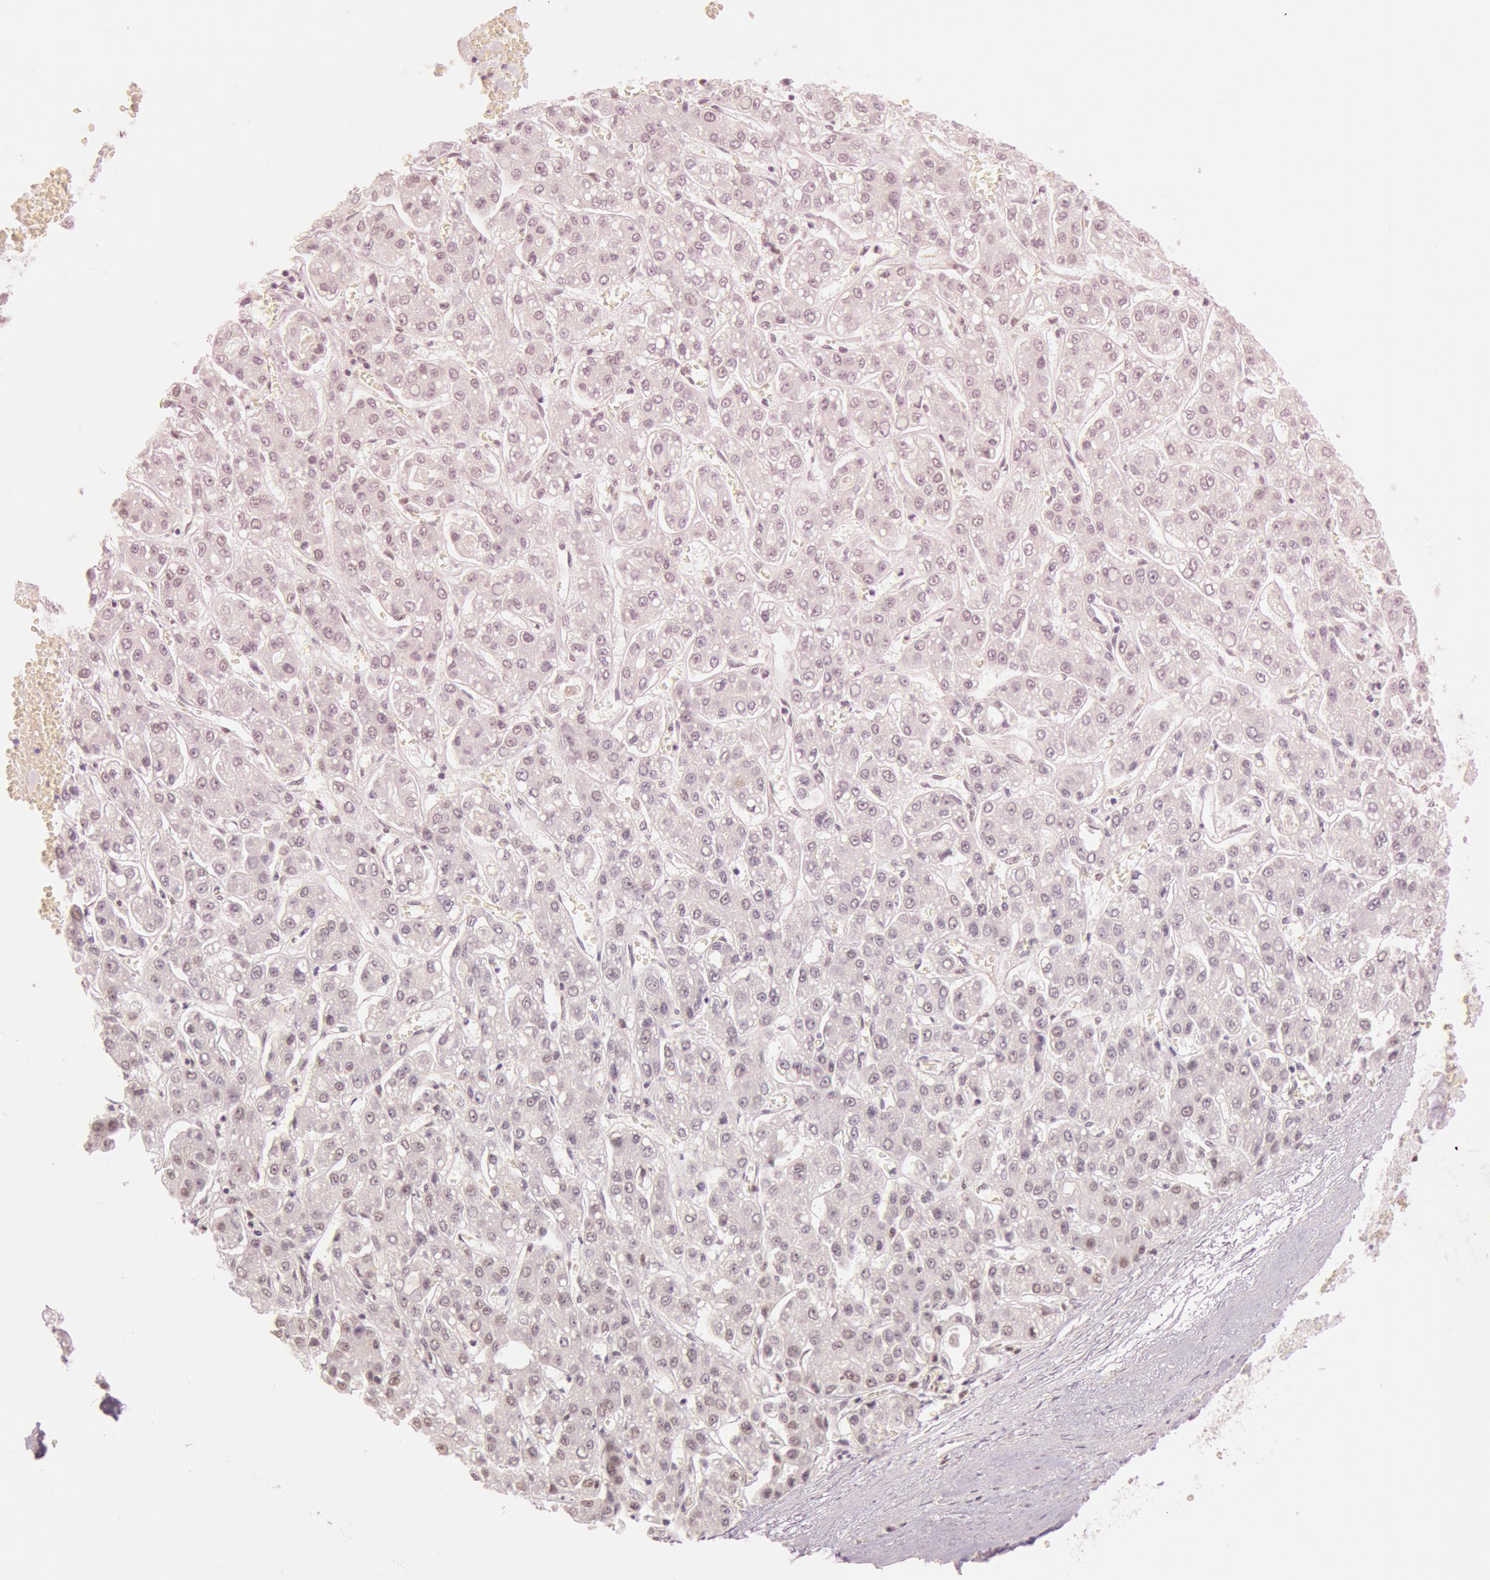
{"staining": {"intensity": "negative", "quantity": "none", "location": "none"}, "tissue": "liver cancer", "cell_type": "Tumor cells", "image_type": "cancer", "snomed": [{"axis": "morphology", "description": "Carcinoma, Hepatocellular, NOS"}, {"axis": "topography", "description": "Liver"}], "caption": "Tumor cells are negative for protein expression in human liver cancer.", "gene": "TASL", "patient": {"sex": "male", "age": 69}}